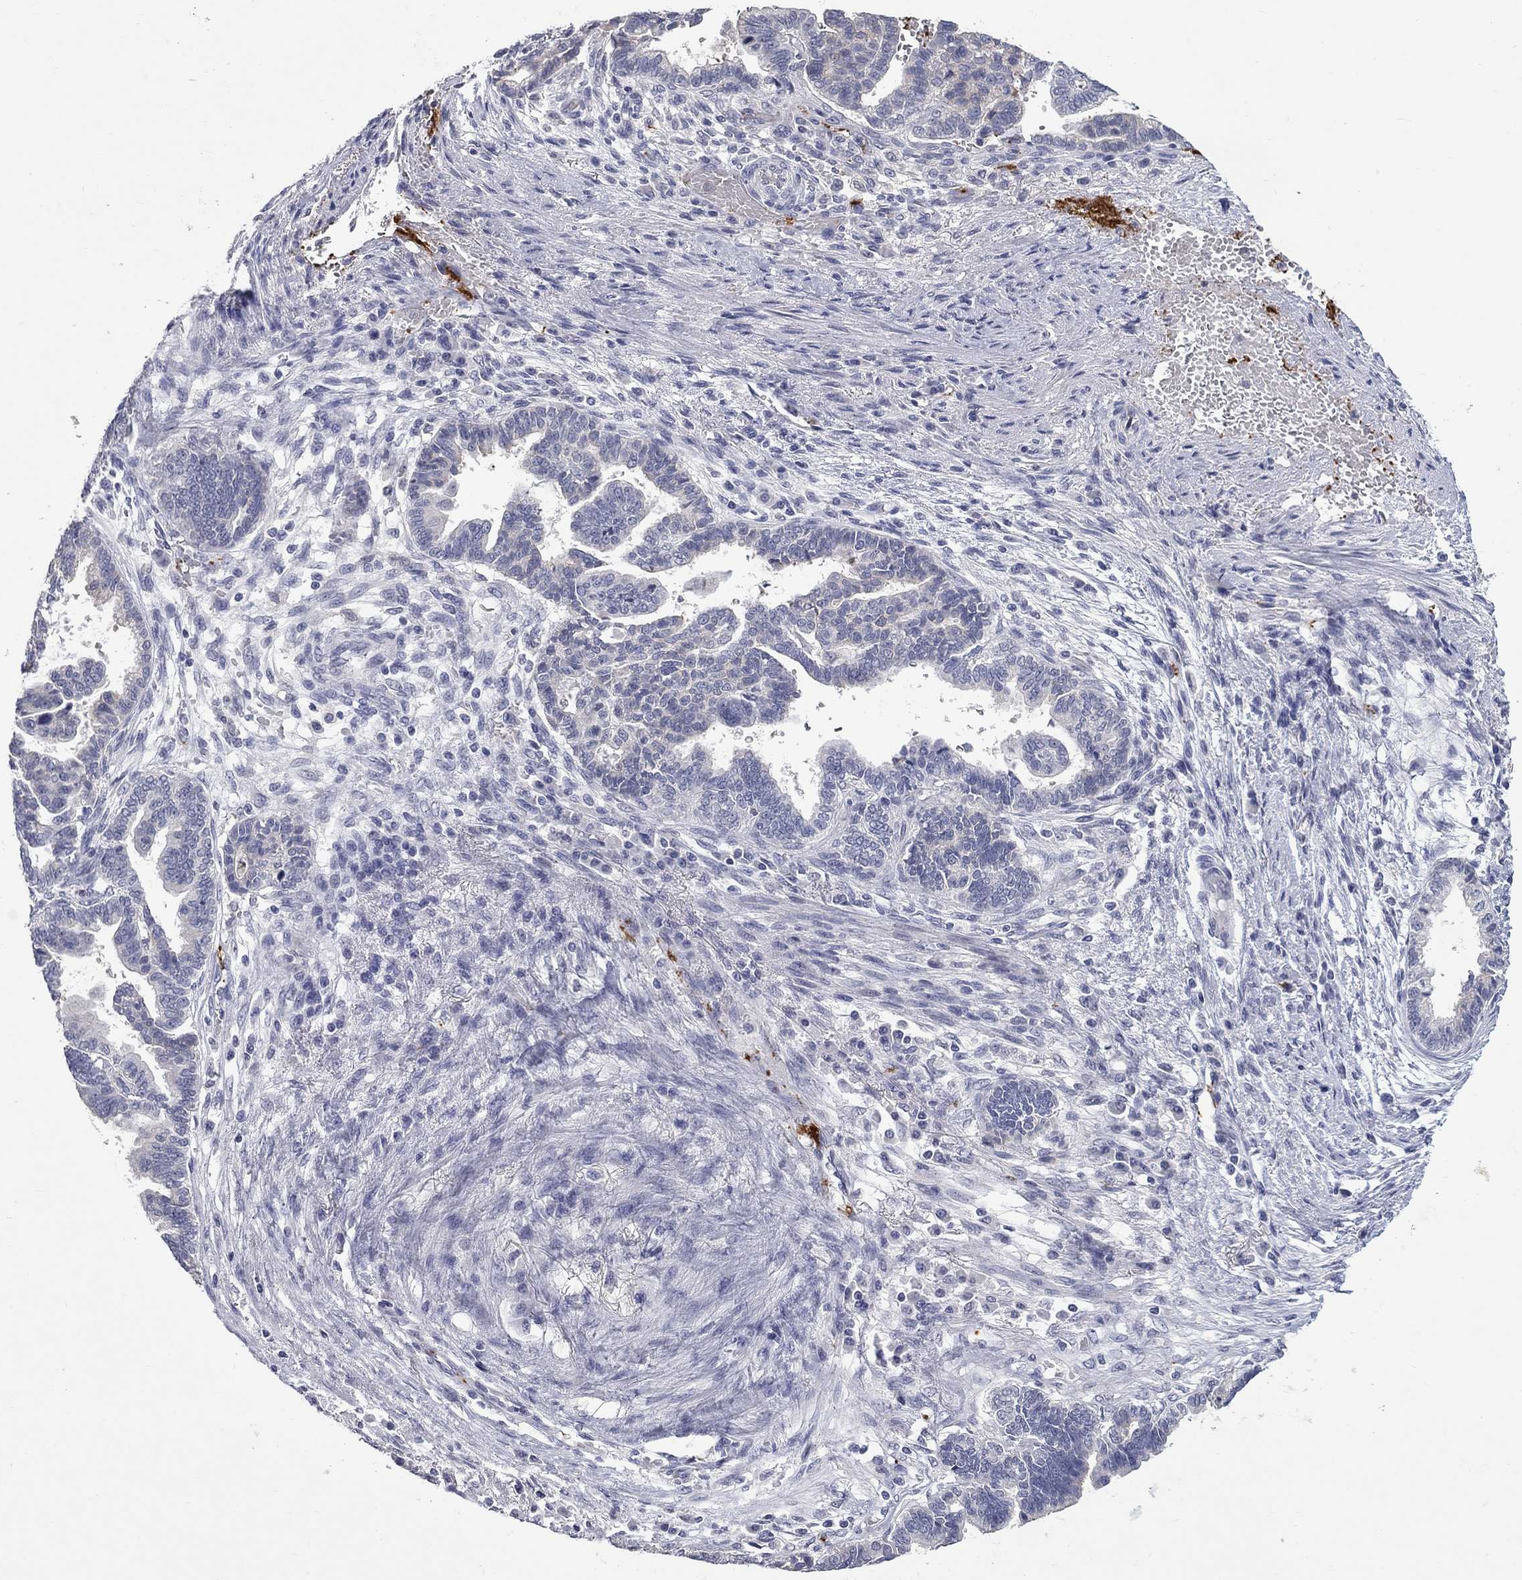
{"staining": {"intensity": "negative", "quantity": "none", "location": "none"}, "tissue": "stomach cancer", "cell_type": "Tumor cells", "image_type": "cancer", "snomed": [{"axis": "morphology", "description": "Adenocarcinoma, NOS"}, {"axis": "topography", "description": "Stomach"}], "caption": "DAB immunohistochemical staining of human stomach adenocarcinoma exhibits no significant staining in tumor cells. Nuclei are stained in blue.", "gene": "PLEK", "patient": {"sex": "male", "age": 83}}